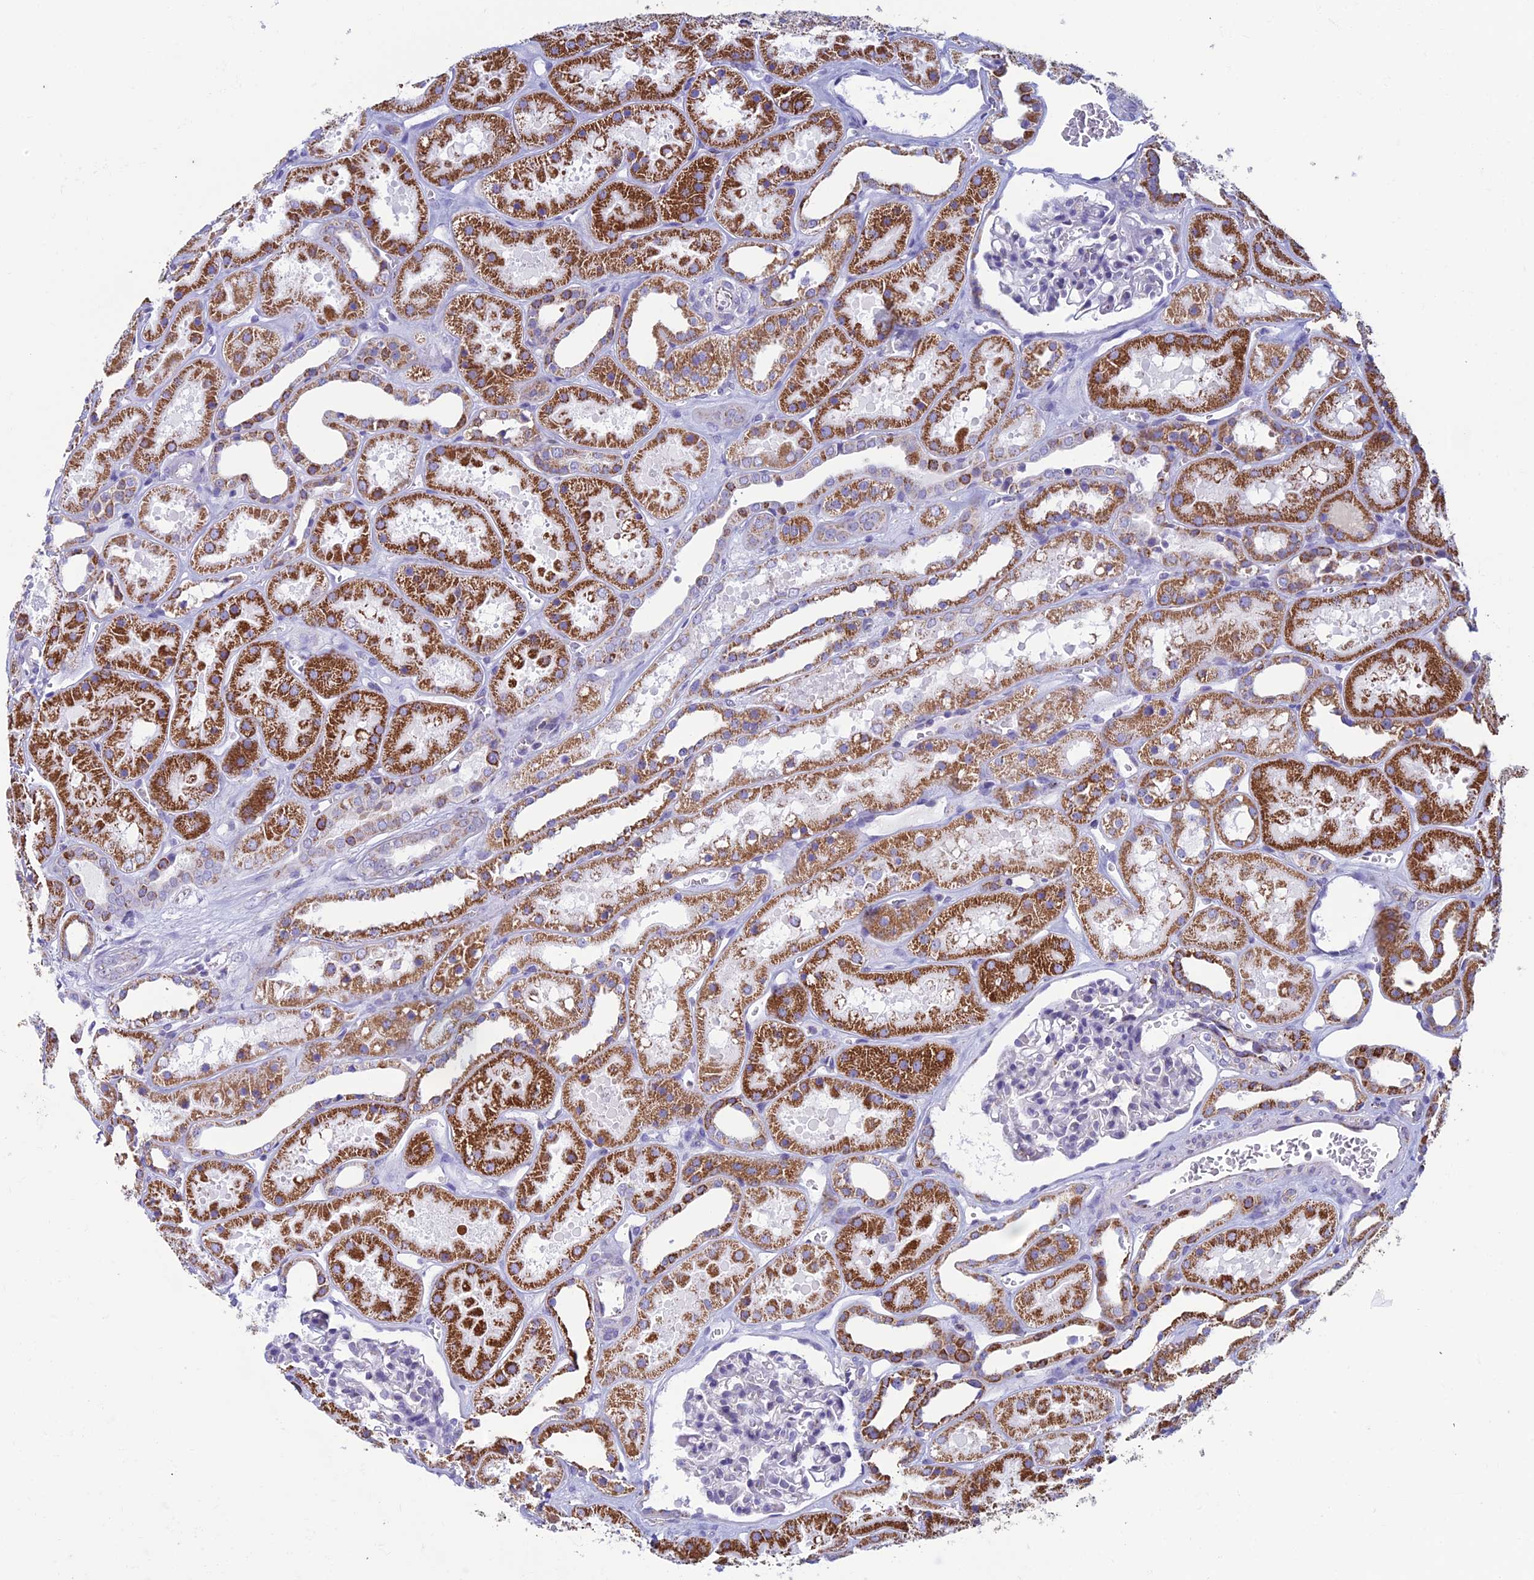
{"staining": {"intensity": "negative", "quantity": "none", "location": "none"}, "tissue": "kidney", "cell_type": "Cells in glomeruli", "image_type": "normal", "snomed": [{"axis": "morphology", "description": "Normal tissue, NOS"}, {"axis": "topography", "description": "Kidney"}], "caption": "An IHC image of normal kidney is shown. There is no staining in cells in glomeruli of kidney. (Immunohistochemistry (ihc), brightfield microscopy, high magnification).", "gene": "ZNG1A", "patient": {"sex": "female", "age": 41}}